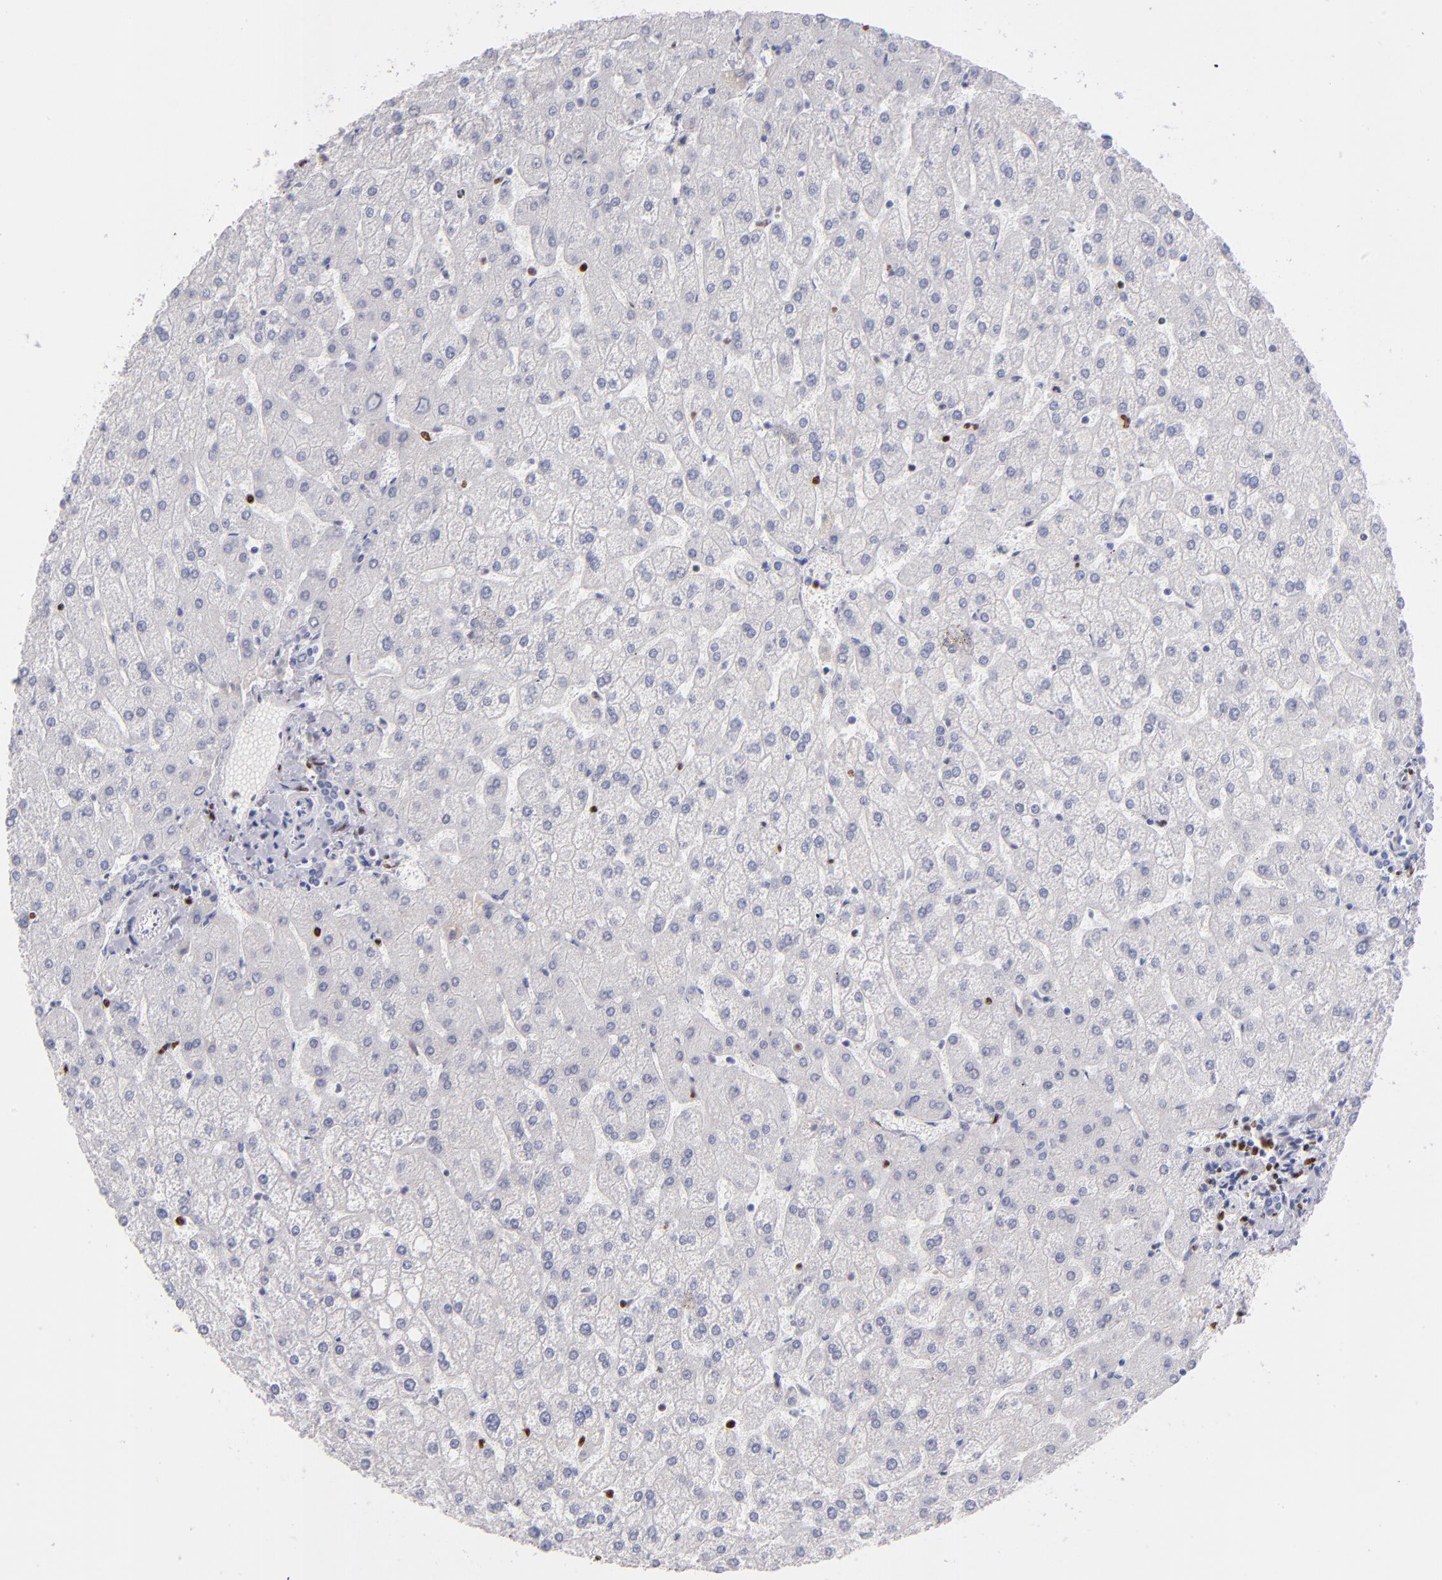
{"staining": {"intensity": "negative", "quantity": "none", "location": "none"}, "tissue": "liver", "cell_type": "Cholangiocytes", "image_type": "normal", "snomed": [{"axis": "morphology", "description": "Normal tissue, NOS"}, {"axis": "topography", "description": "Liver"}], "caption": "The photomicrograph exhibits no staining of cholangiocytes in normal liver. The staining was performed using DAB (3,3'-diaminobenzidine) to visualize the protein expression in brown, while the nuclei were stained in blue with hematoxylin (Magnification: 20x).", "gene": "POLA1", "patient": {"sex": "female", "age": 32}}